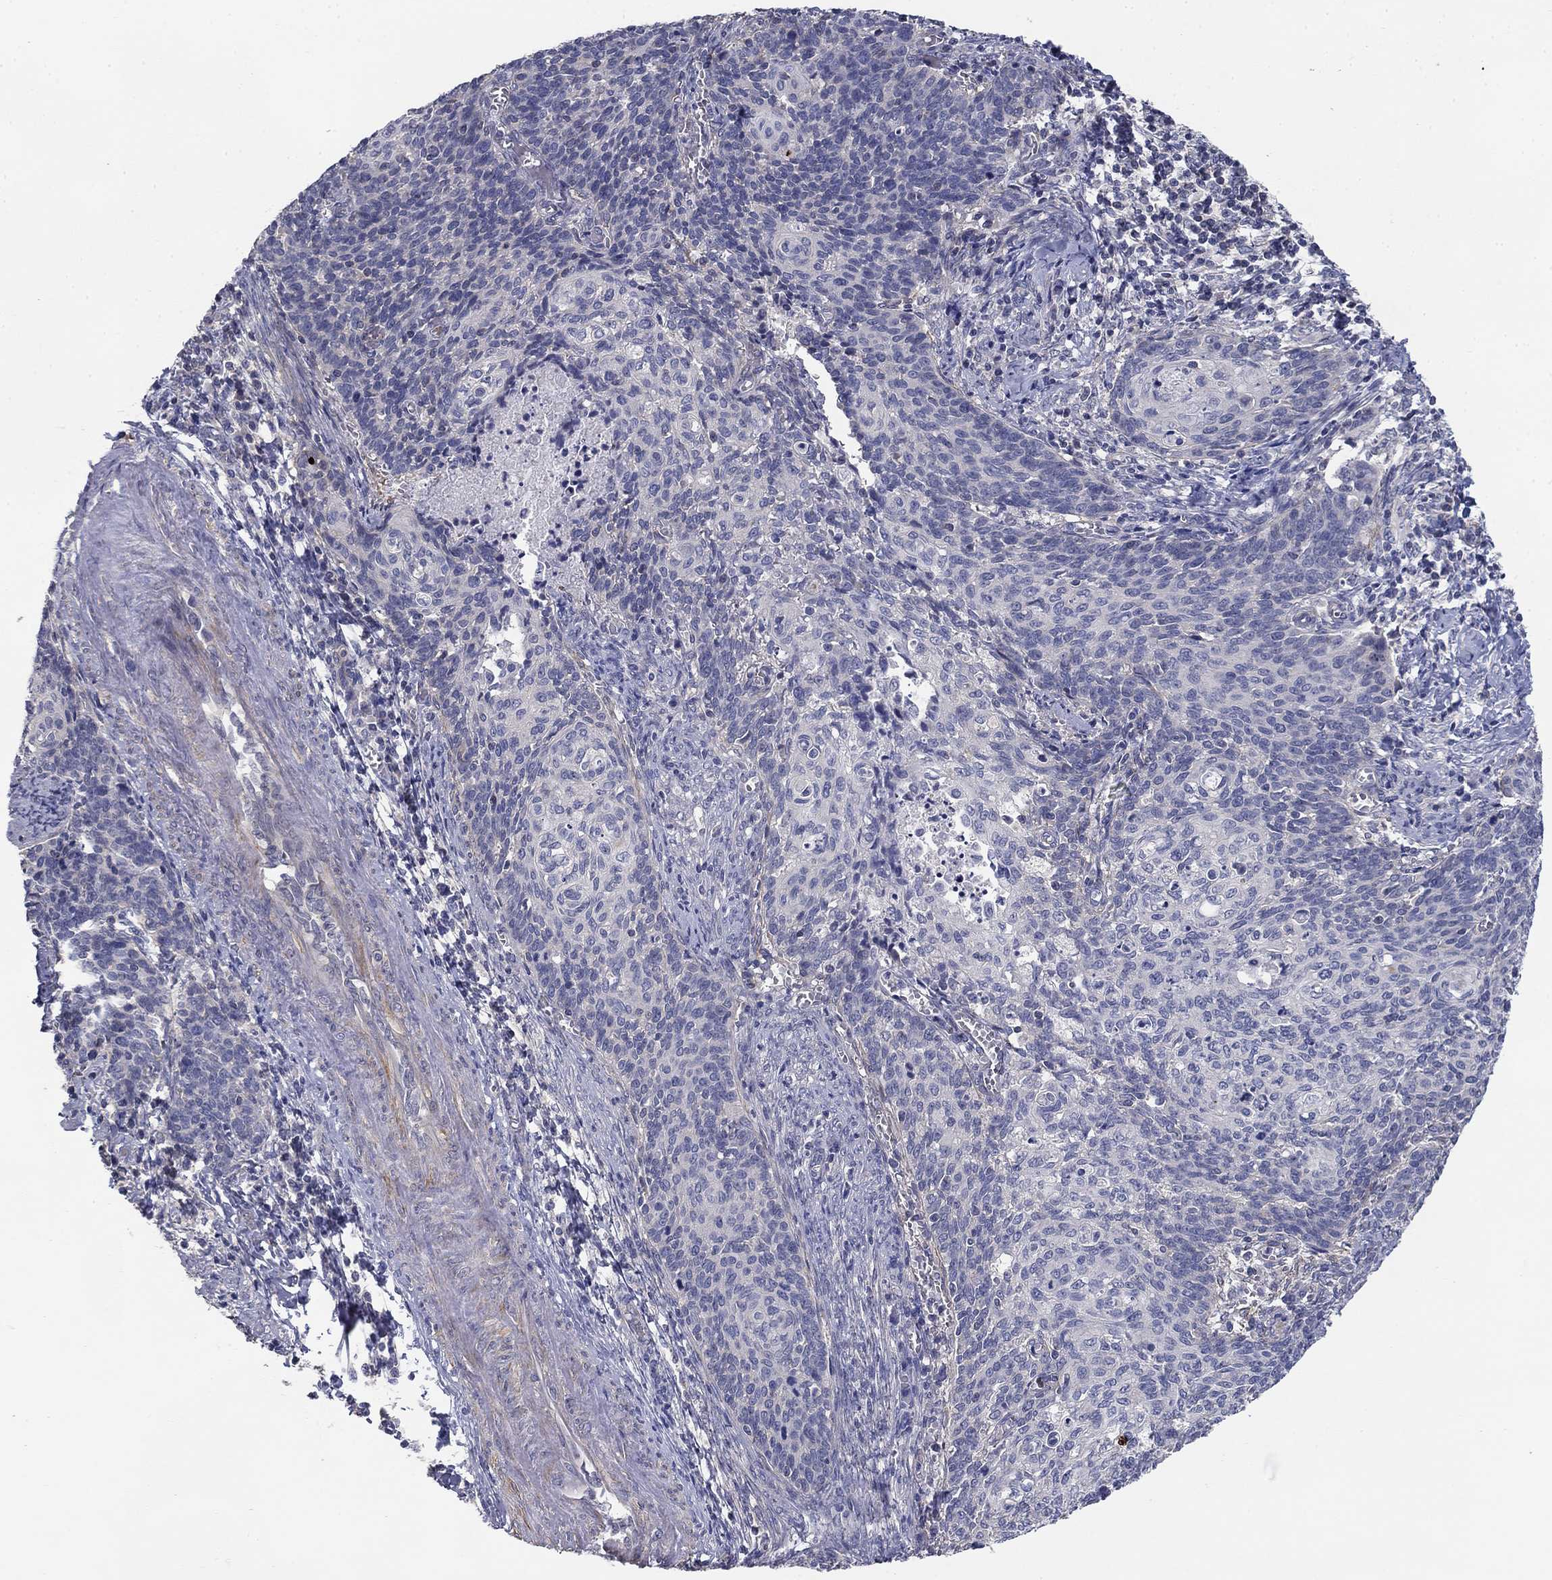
{"staining": {"intensity": "negative", "quantity": "none", "location": "none"}, "tissue": "cervical cancer", "cell_type": "Tumor cells", "image_type": "cancer", "snomed": [{"axis": "morphology", "description": "Normal tissue, NOS"}, {"axis": "morphology", "description": "Squamous cell carcinoma, NOS"}, {"axis": "topography", "description": "Cervix"}], "caption": "A histopathology image of cervical cancer stained for a protein shows no brown staining in tumor cells. Brightfield microscopy of immunohistochemistry stained with DAB (3,3'-diaminobenzidine) (brown) and hematoxylin (blue), captured at high magnification.", "gene": "GRK7", "patient": {"sex": "female", "age": 39}}